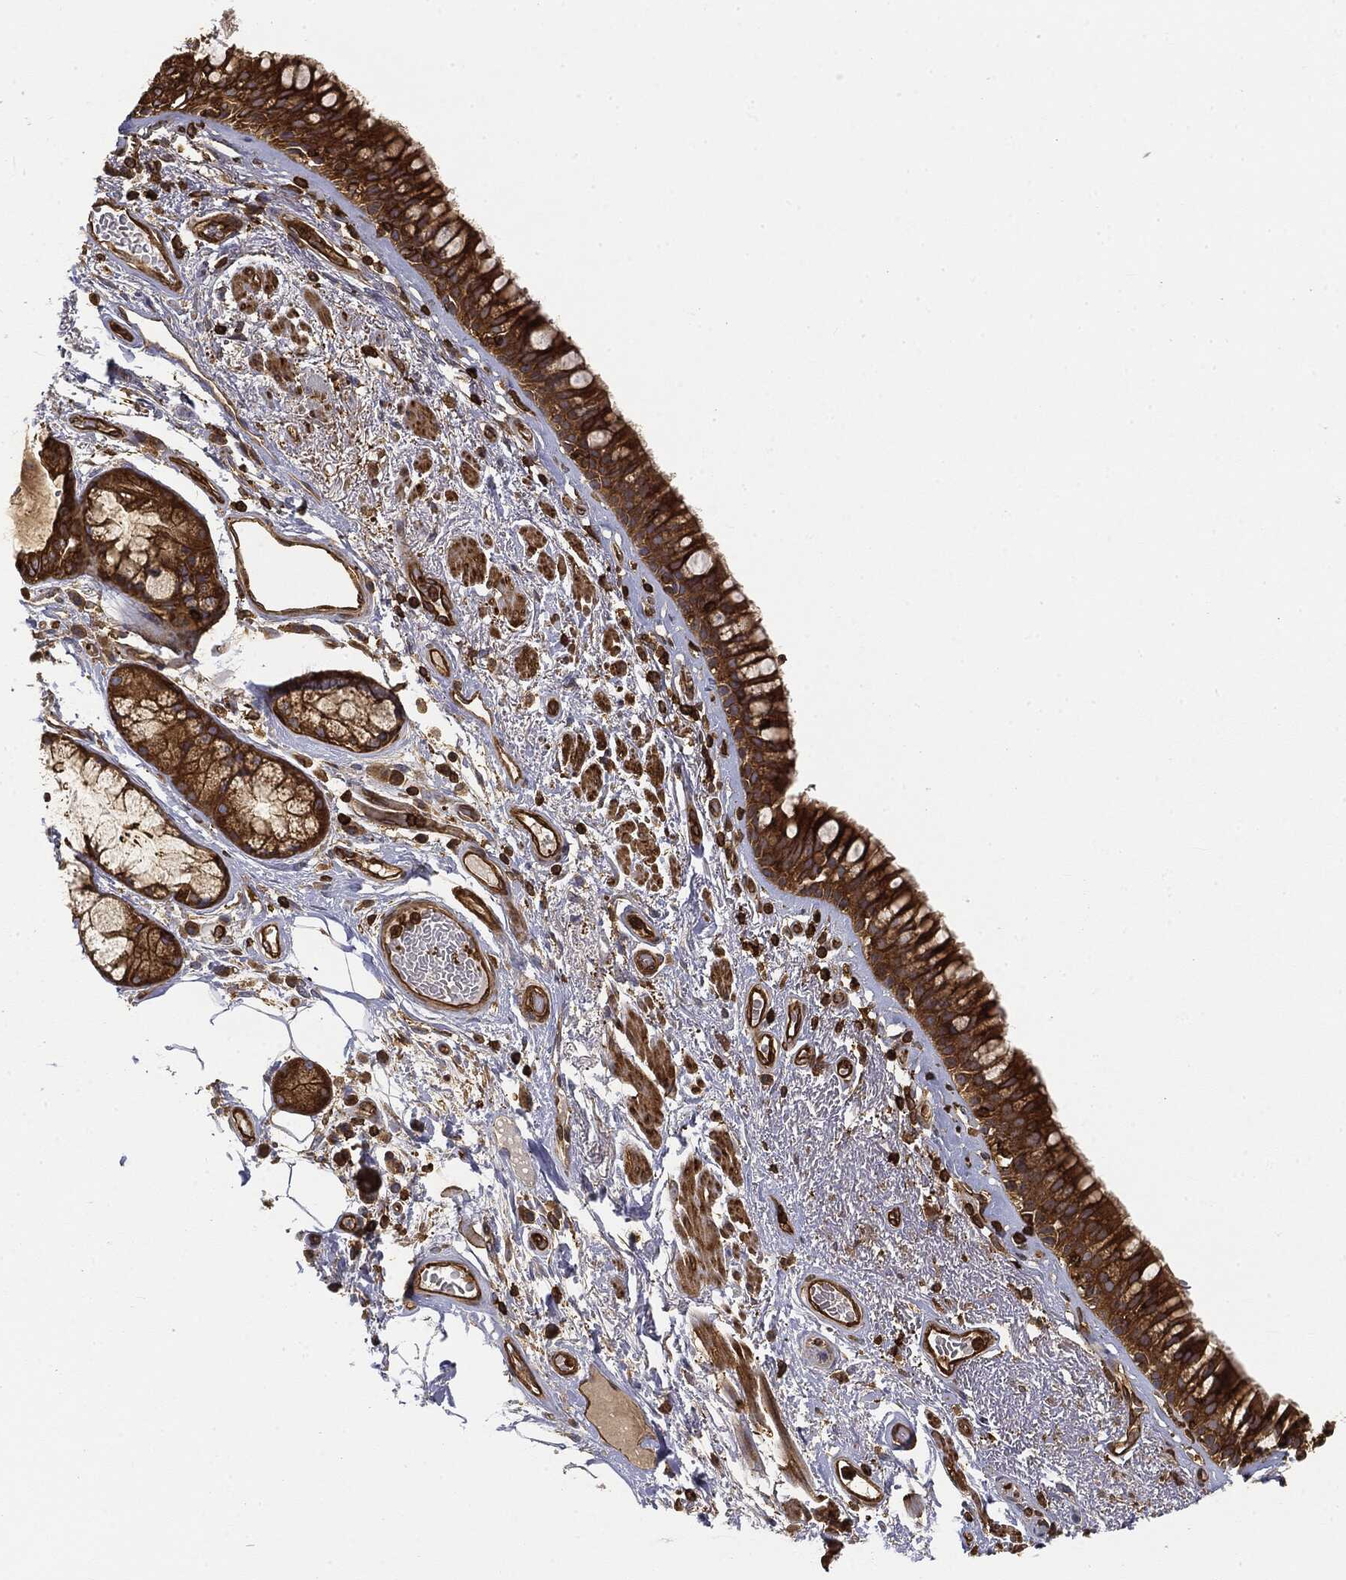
{"staining": {"intensity": "strong", "quantity": ">75%", "location": "cytoplasmic/membranous"}, "tissue": "bronchus", "cell_type": "Respiratory epithelial cells", "image_type": "normal", "snomed": [{"axis": "morphology", "description": "Normal tissue, NOS"}, {"axis": "topography", "description": "Bronchus"}], "caption": "A photomicrograph of bronchus stained for a protein exhibits strong cytoplasmic/membranous brown staining in respiratory epithelial cells. The staining was performed using DAB (3,3'-diaminobenzidine), with brown indicating positive protein expression. Nuclei are stained blue with hematoxylin.", "gene": "WDR1", "patient": {"sex": "male", "age": 82}}